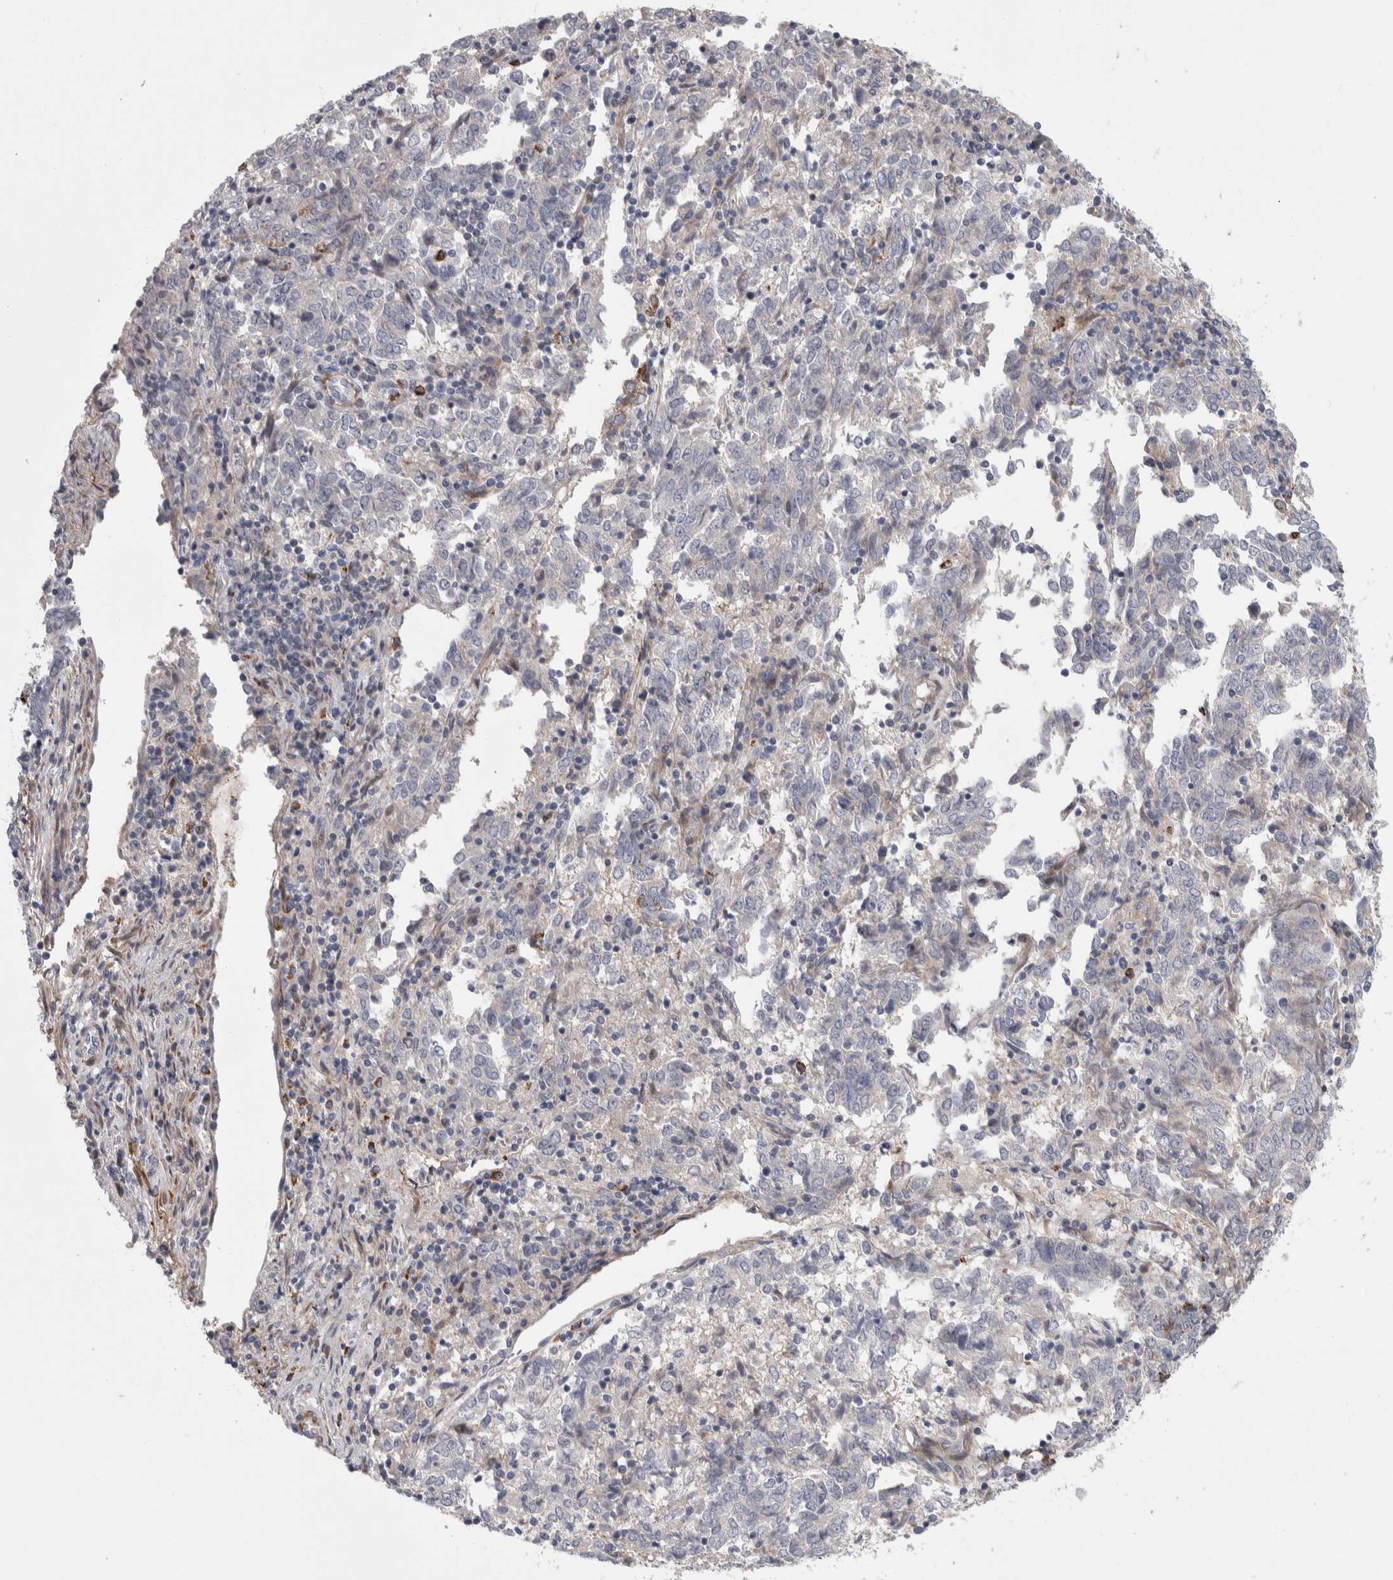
{"staining": {"intensity": "negative", "quantity": "none", "location": "none"}, "tissue": "endometrial cancer", "cell_type": "Tumor cells", "image_type": "cancer", "snomed": [{"axis": "morphology", "description": "Adenocarcinoma, NOS"}, {"axis": "topography", "description": "Endometrium"}], "caption": "IHC image of human endometrial cancer (adenocarcinoma) stained for a protein (brown), which demonstrates no staining in tumor cells.", "gene": "PSMG3", "patient": {"sex": "female", "age": 80}}